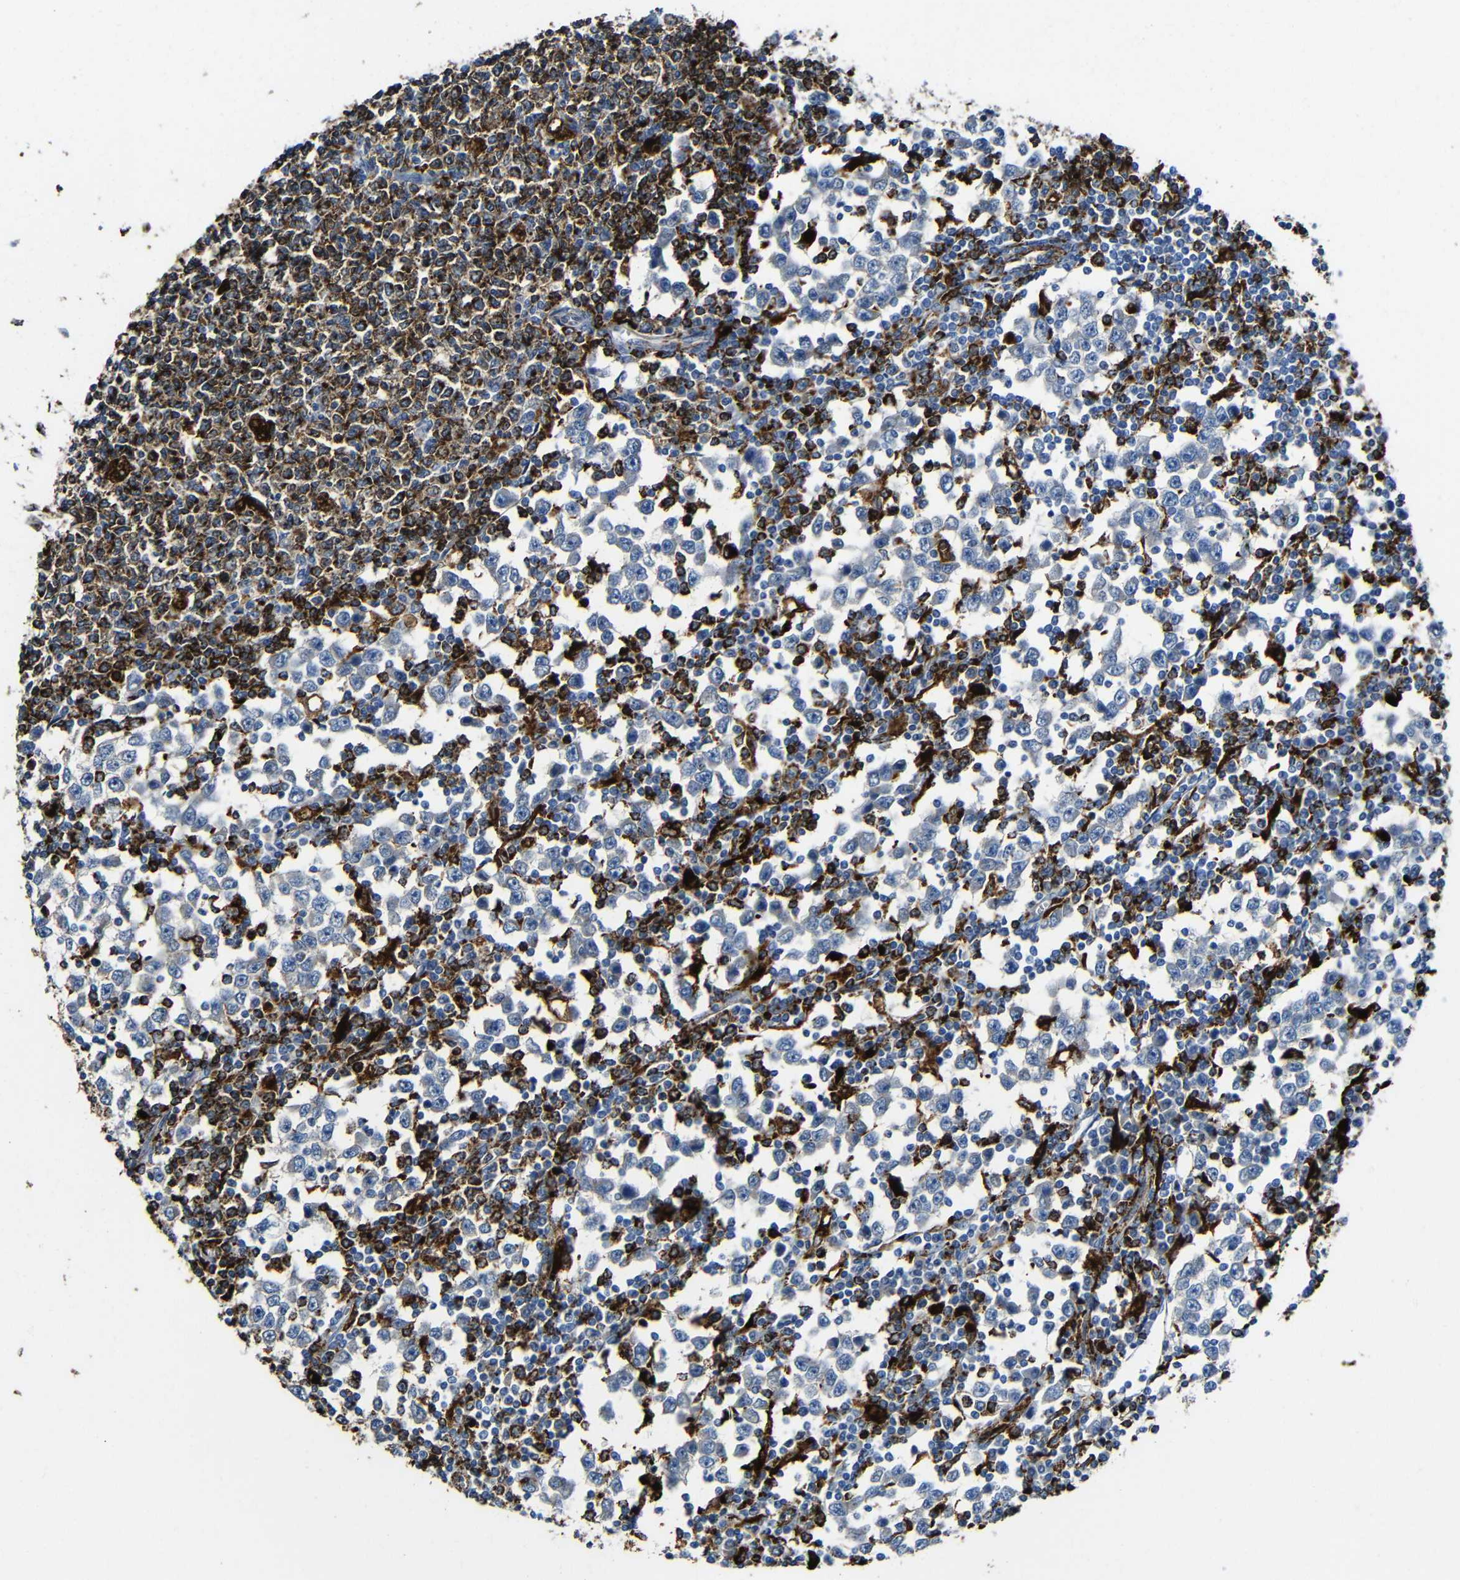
{"staining": {"intensity": "weak", "quantity": ">75%", "location": "cytoplasmic/membranous"}, "tissue": "testis cancer", "cell_type": "Tumor cells", "image_type": "cancer", "snomed": [{"axis": "morphology", "description": "Seminoma, NOS"}, {"axis": "topography", "description": "Testis"}], "caption": "Testis seminoma stained with DAB immunohistochemistry (IHC) displays low levels of weak cytoplasmic/membranous positivity in approximately >75% of tumor cells.", "gene": "HLA-DMA", "patient": {"sex": "male", "age": 65}}